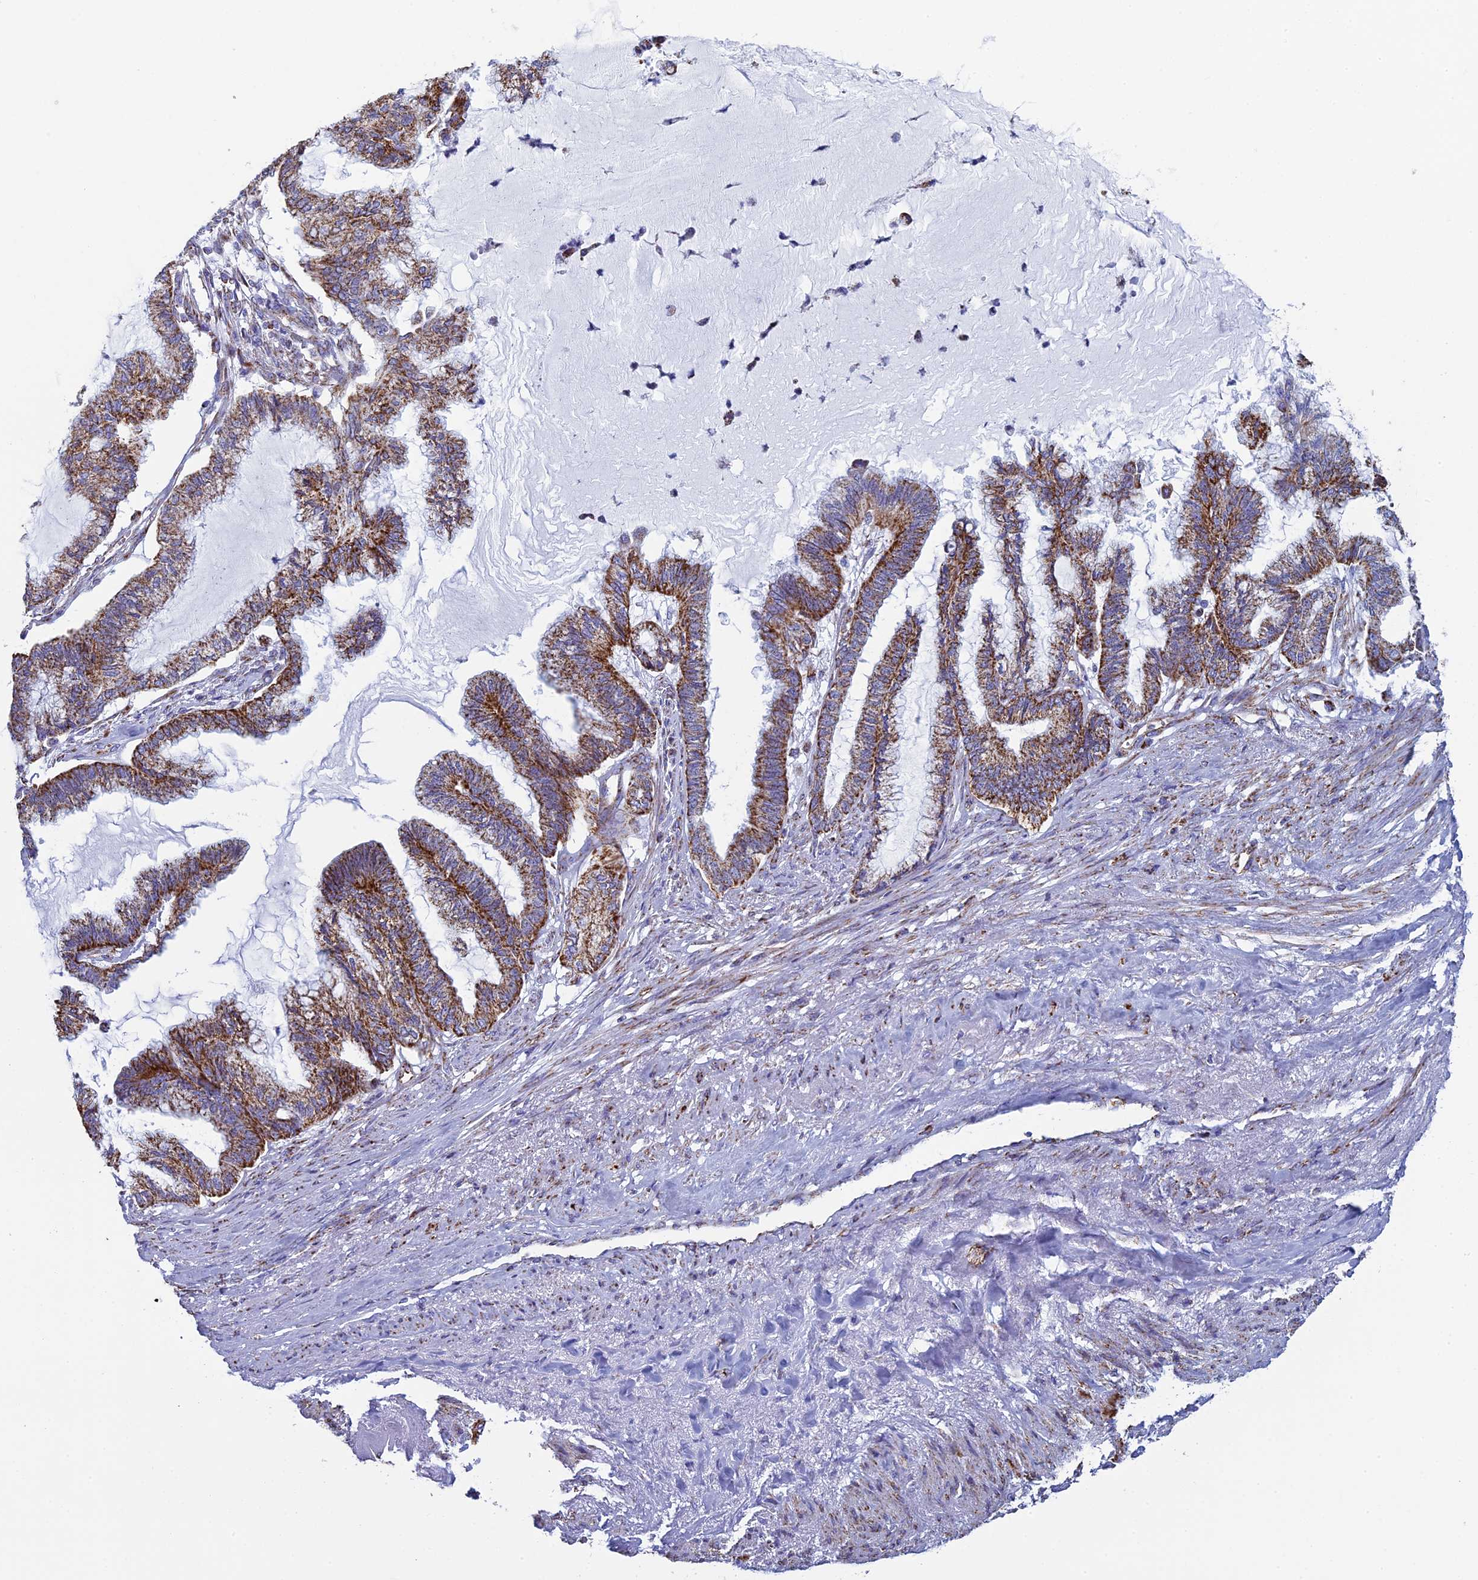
{"staining": {"intensity": "strong", "quantity": ">75%", "location": "cytoplasmic/membranous"}, "tissue": "endometrial cancer", "cell_type": "Tumor cells", "image_type": "cancer", "snomed": [{"axis": "morphology", "description": "Adenocarcinoma, NOS"}, {"axis": "topography", "description": "Endometrium"}], "caption": "Immunohistochemical staining of human adenocarcinoma (endometrial) displays strong cytoplasmic/membranous protein positivity in about >75% of tumor cells.", "gene": "UQCRFS1", "patient": {"sex": "female", "age": 86}}